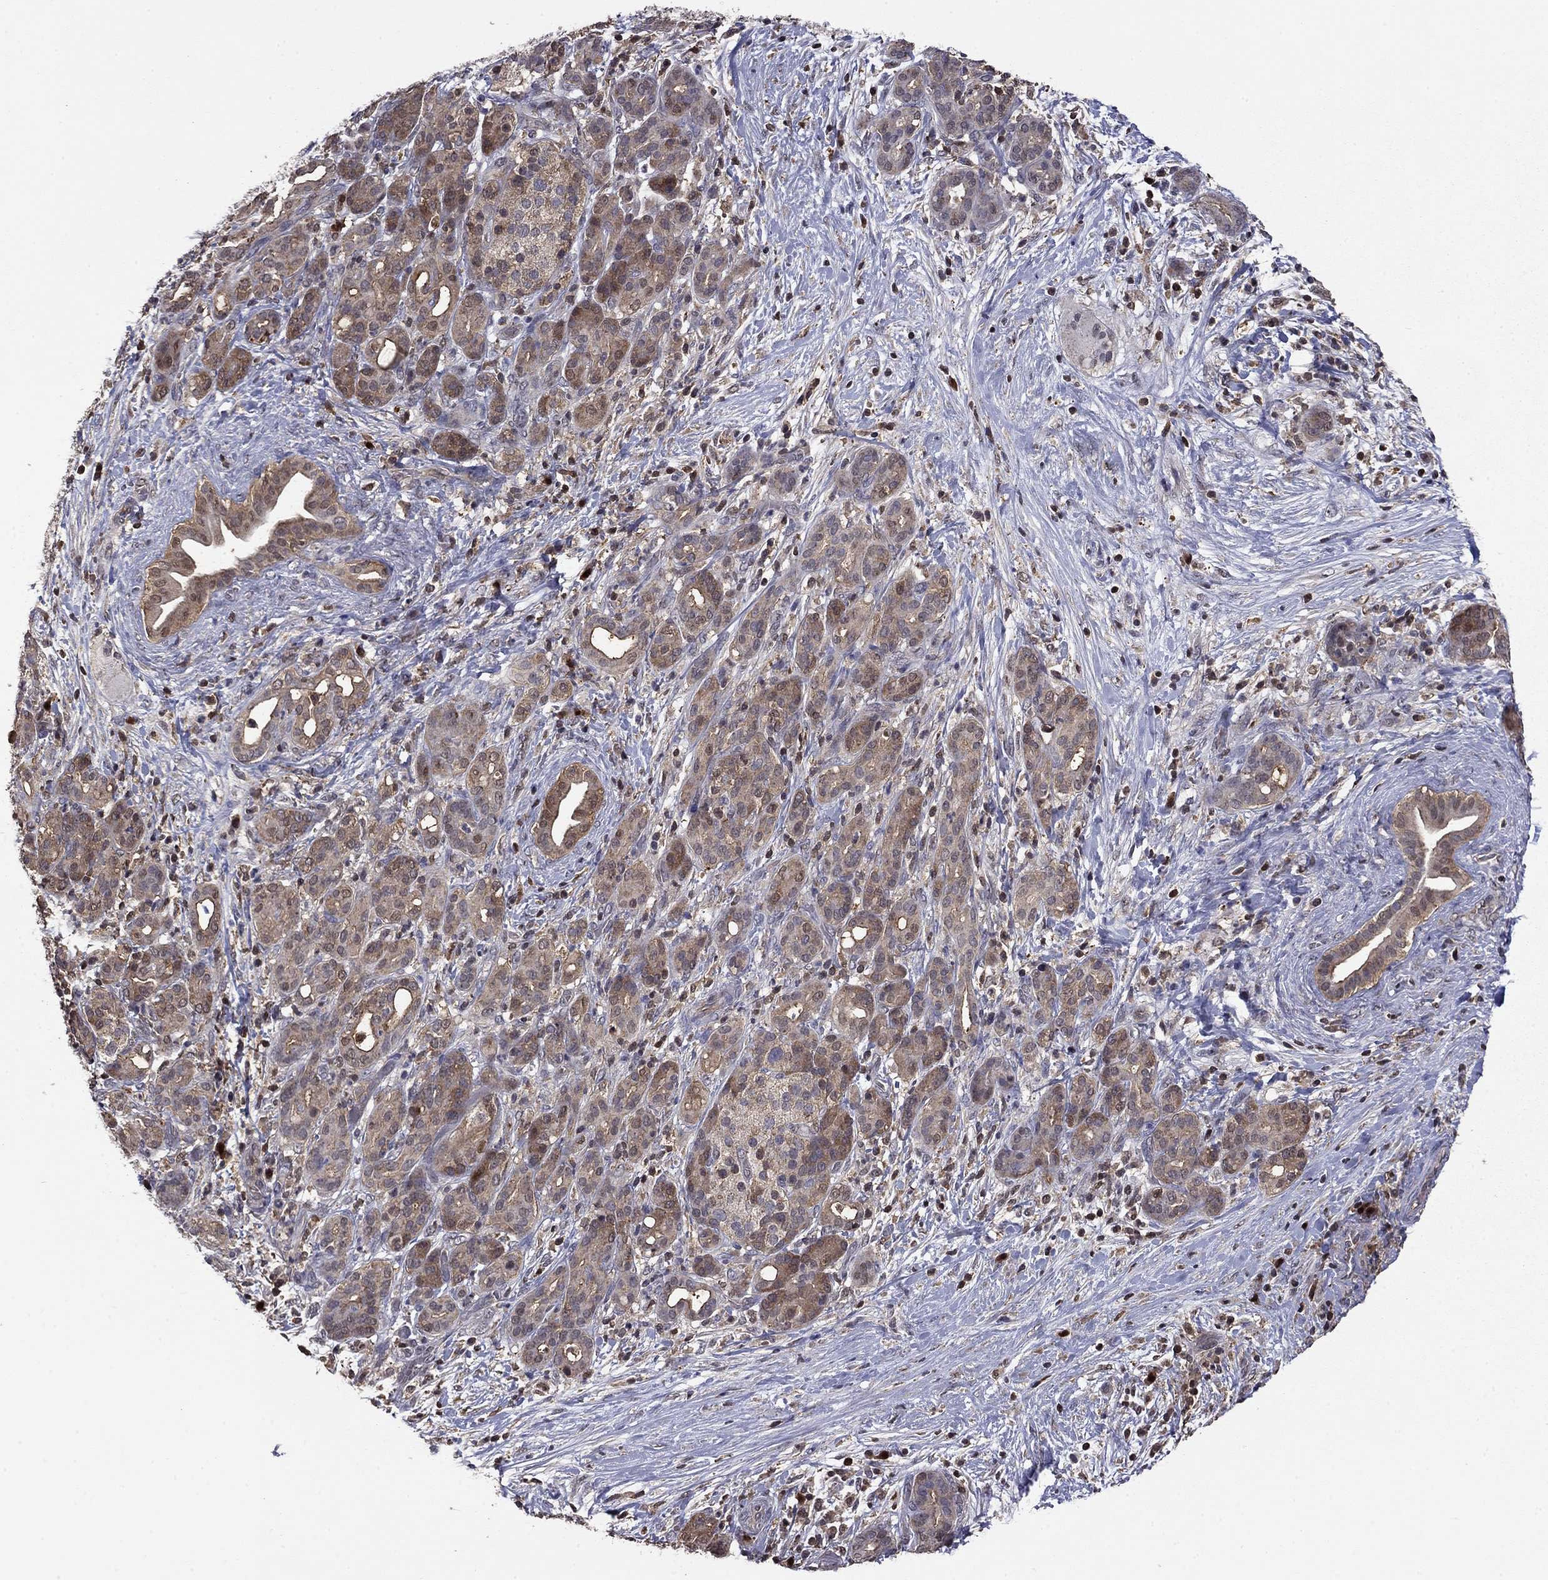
{"staining": {"intensity": "weak", "quantity": "25%-75%", "location": "cytoplasmic/membranous"}, "tissue": "pancreatic cancer", "cell_type": "Tumor cells", "image_type": "cancer", "snomed": [{"axis": "morphology", "description": "Adenocarcinoma, NOS"}, {"axis": "topography", "description": "Pancreas"}], "caption": "Tumor cells show low levels of weak cytoplasmic/membranous expression in approximately 25%-75% of cells in human adenocarcinoma (pancreatic).", "gene": "APPBP2", "patient": {"sex": "male", "age": 44}}